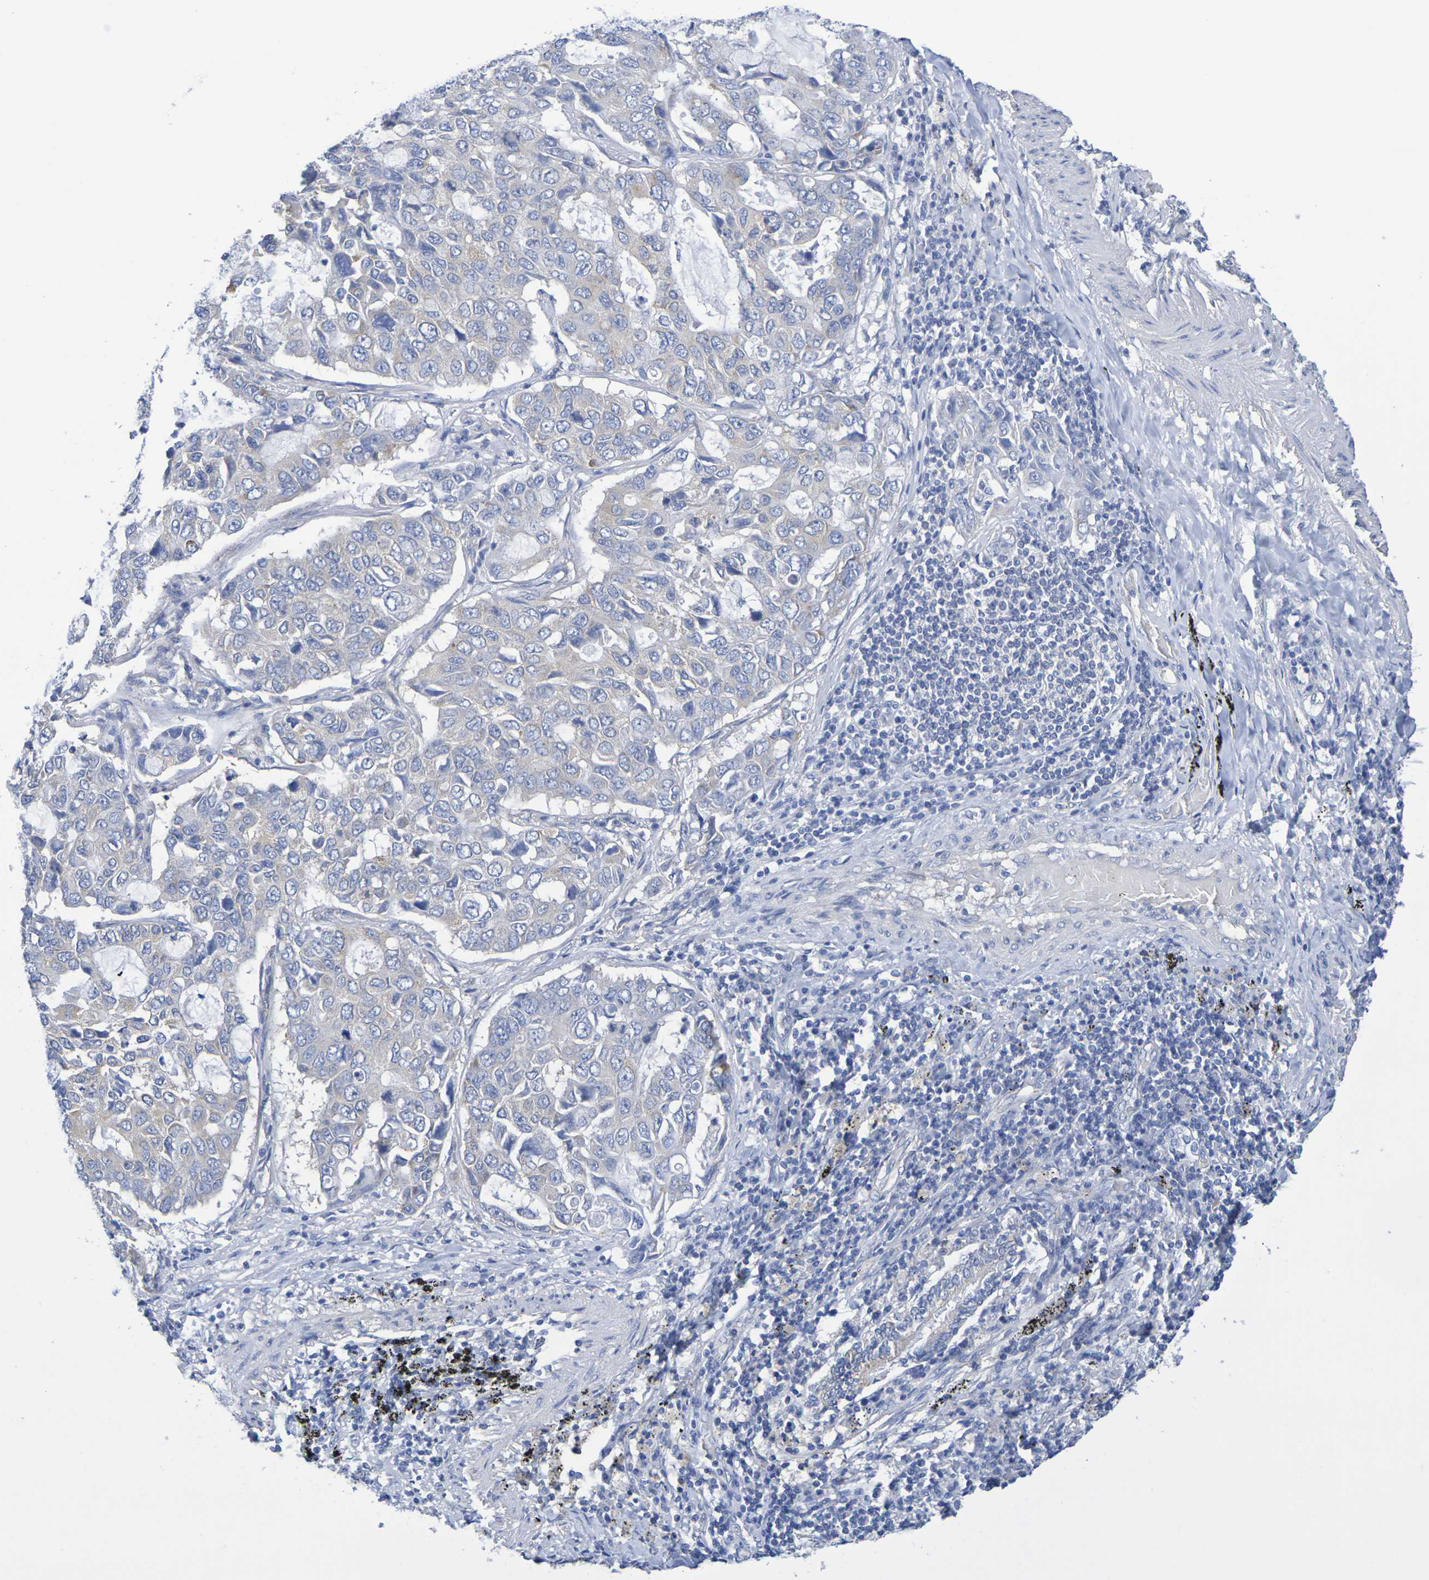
{"staining": {"intensity": "weak", "quantity": ">75%", "location": "cytoplasmic/membranous"}, "tissue": "lung cancer", "cell_type": "Tumor cells", "image_type": "cancer", "snomed": [{"axis": "morphology", "description": "Adenocarcinoma, NOS"}, {"axis": "topography", "description": "Lung"}], "caption": "This image exhibits immunohistochemistry (IHC) staining of human lung cancer (adenocarcinoma), with low weak cytoplasmic/membranous expression in about >75% of tumor cells.", "gene": "TMCC3", "patient": {"sex": "male", "age": 64}}